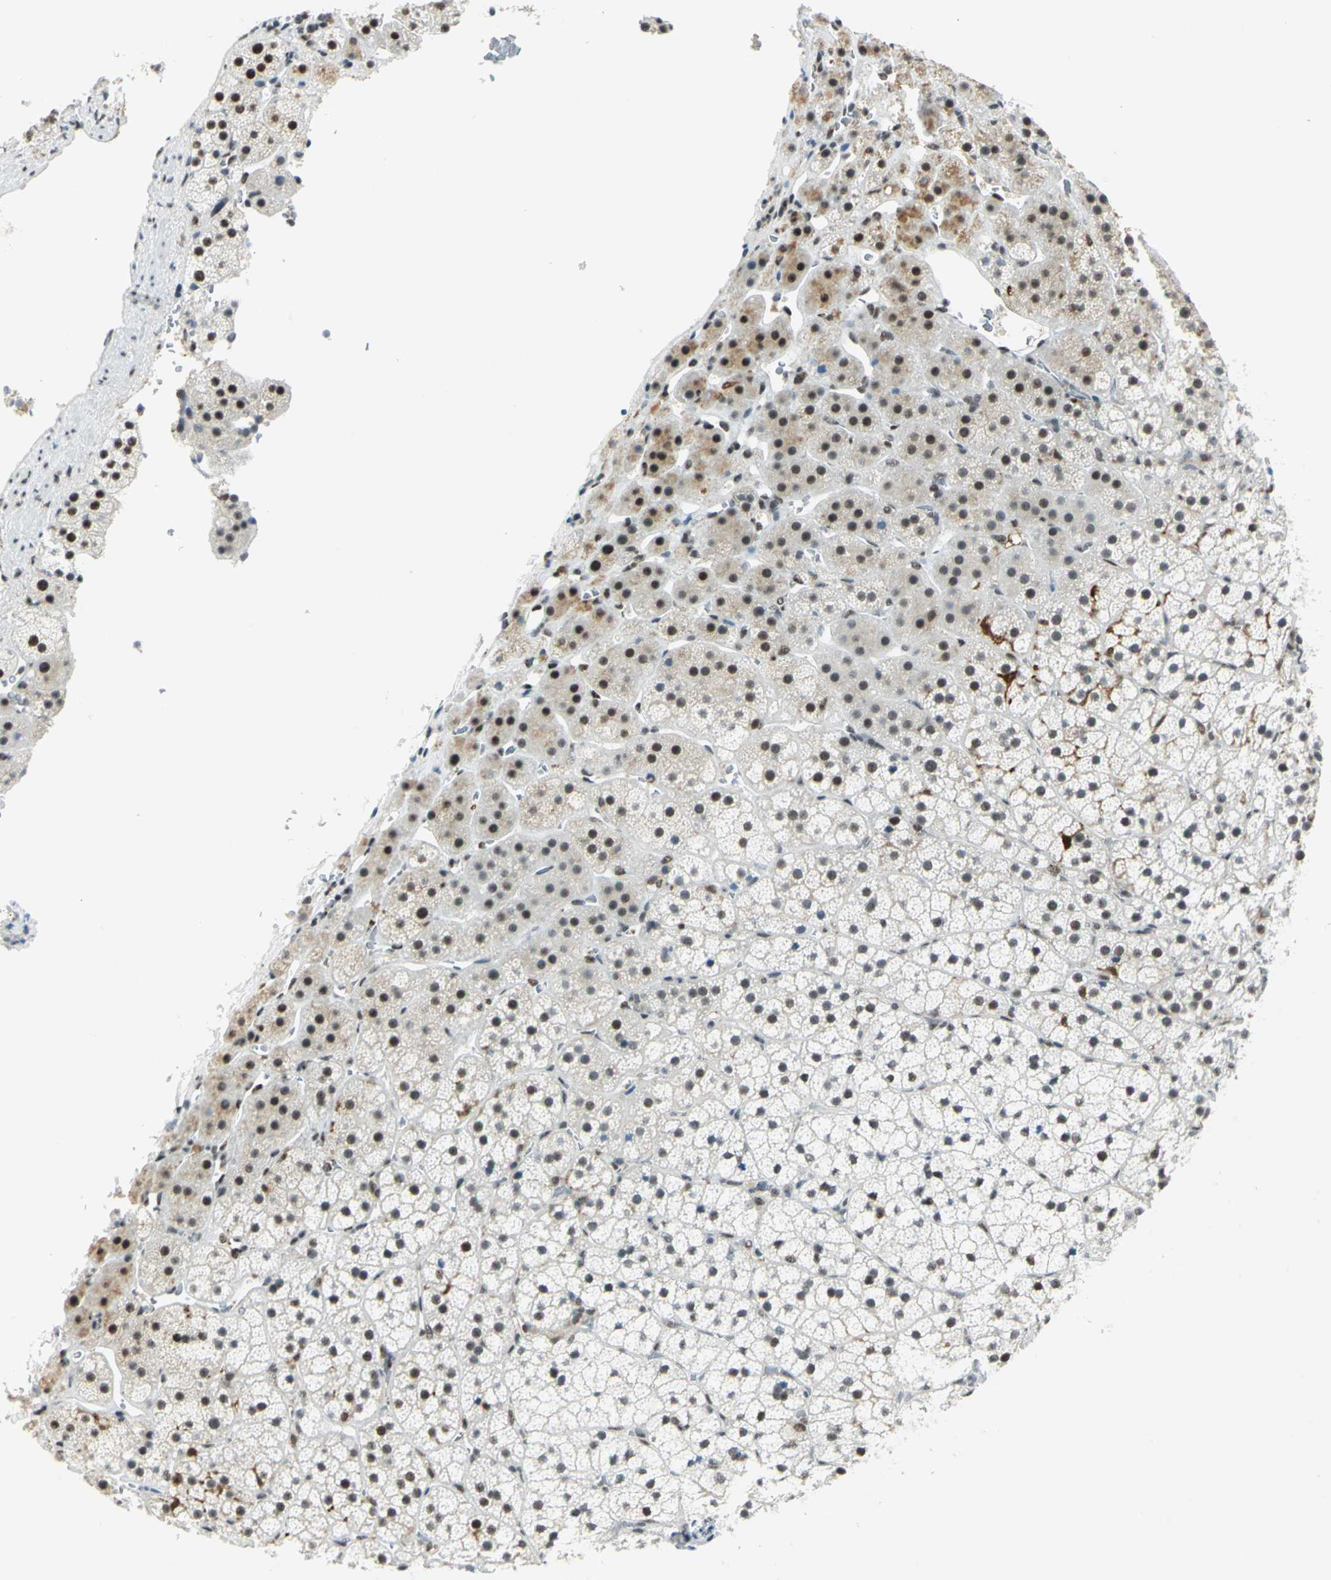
{"staining": {"intensity": "strong", "quantity": "25%-75%", "location": "nuclear"}, "tissue": "adrenal gland", "cell_type": "Glandular cells", "image_type": "normal", "snomed": [{"axis": "morphology", "description": "Normal tissue, NOS"}, {"axis": "topography", "description": "Adrenal gland"}], "caption": "IHC of benign adrenal gland reveals high levels of strong nuclear expression in approximately 25%-75% of glandular cells.", "gene": "MTMR10", "patient": {"sex": "female", "age": 44}}